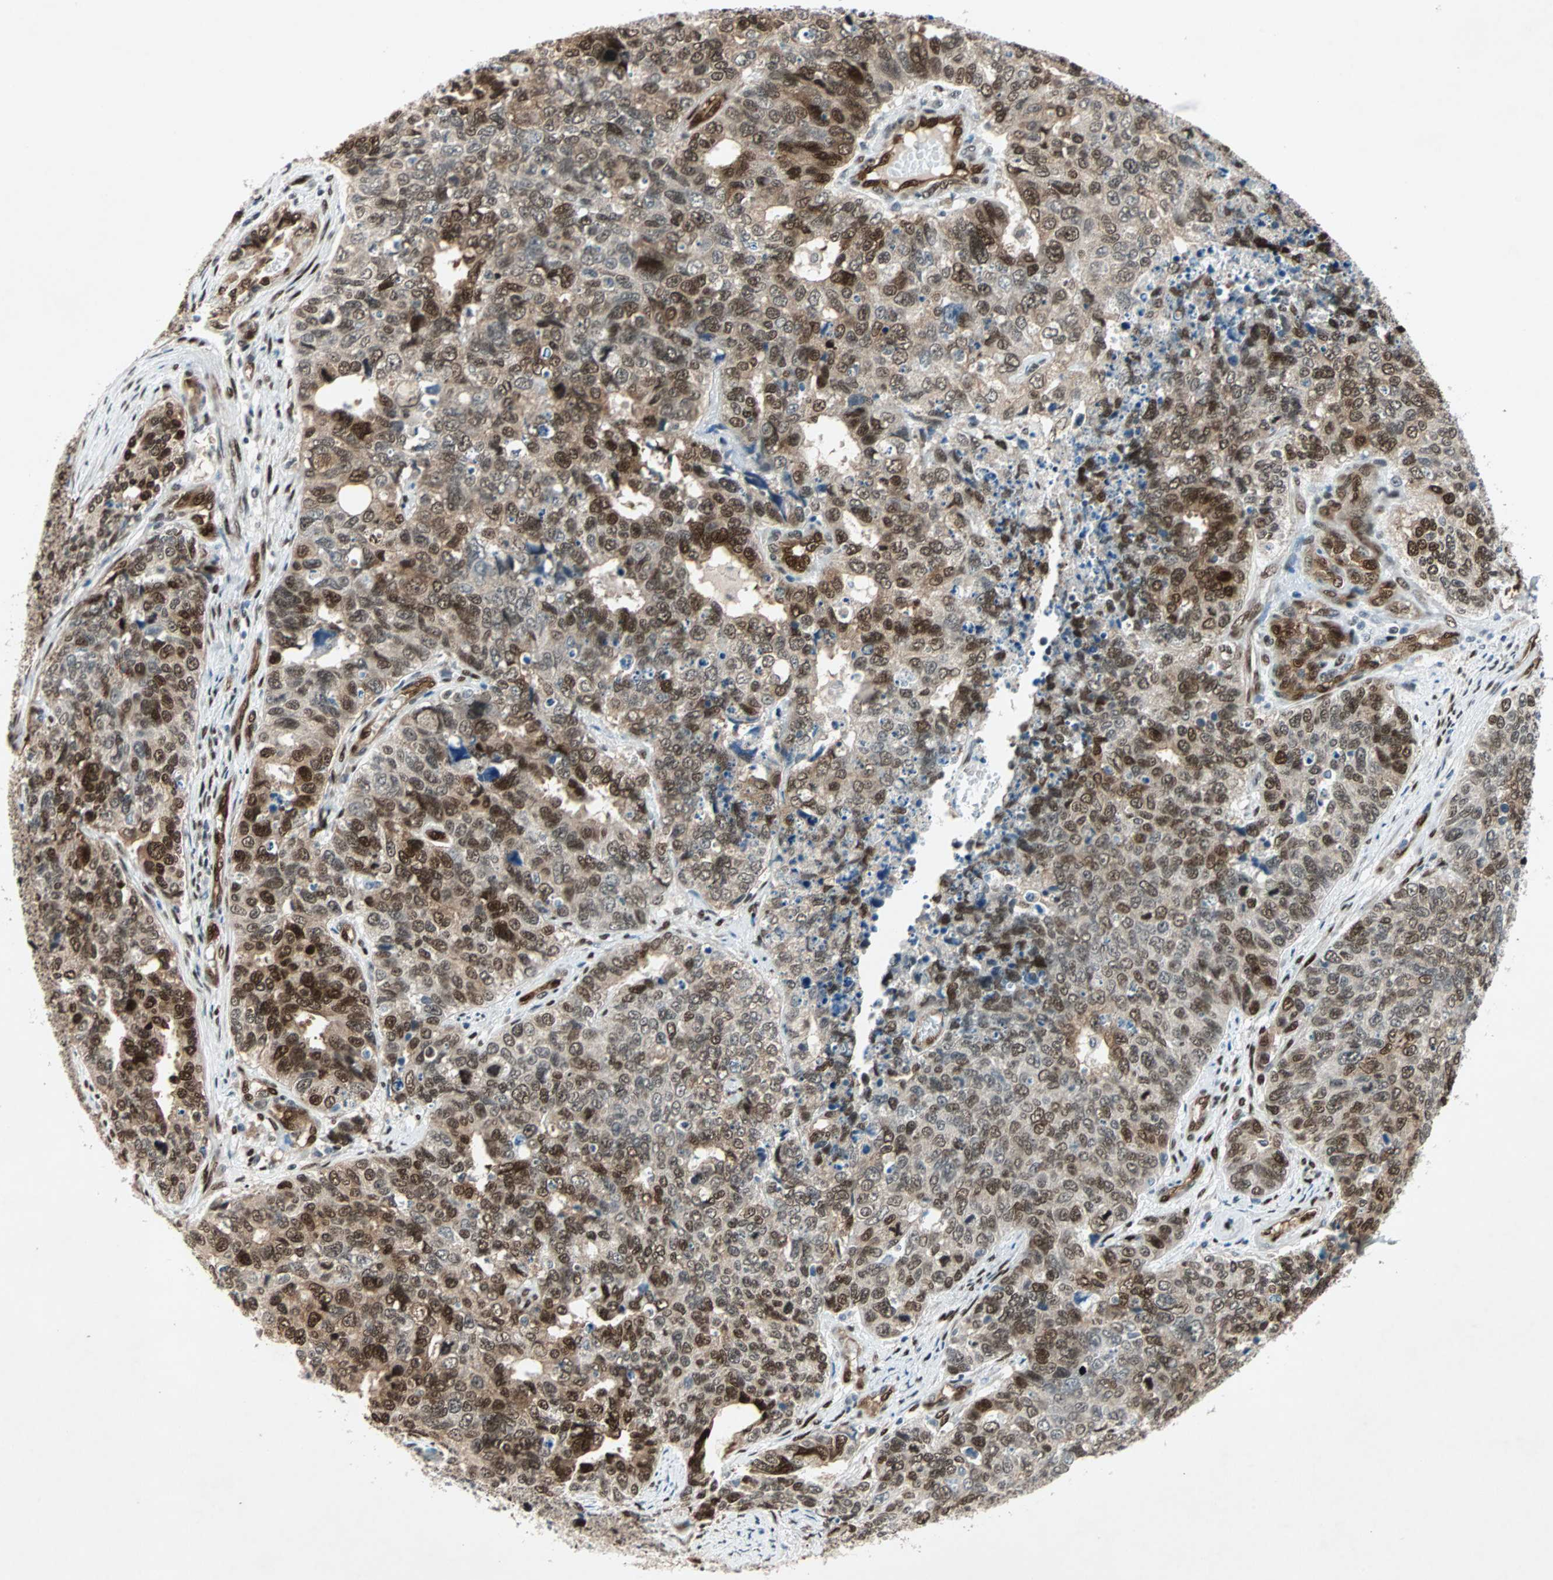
{"staining": {"intensity": "strong", "quantity": ">75%", "location": "cytoplasmic/membranous,nuclear"}, "tissue": "cervical cancer", "cell_type": "Tumor cells", "image_type": "cancer", "snomed": [{"axis": "morphology", "description": "Squamous cell carcinoma, NOS"}, {"axis": "topography", "description": "Cervix"}], "caption": "Protein staining displays strong cytoplasmic/membranous and nuclear expression in approximately >75% of tumor cells in cervical cancer.", "gene": "WWTR1", "patient": {"sex": "female", "age": 63}}